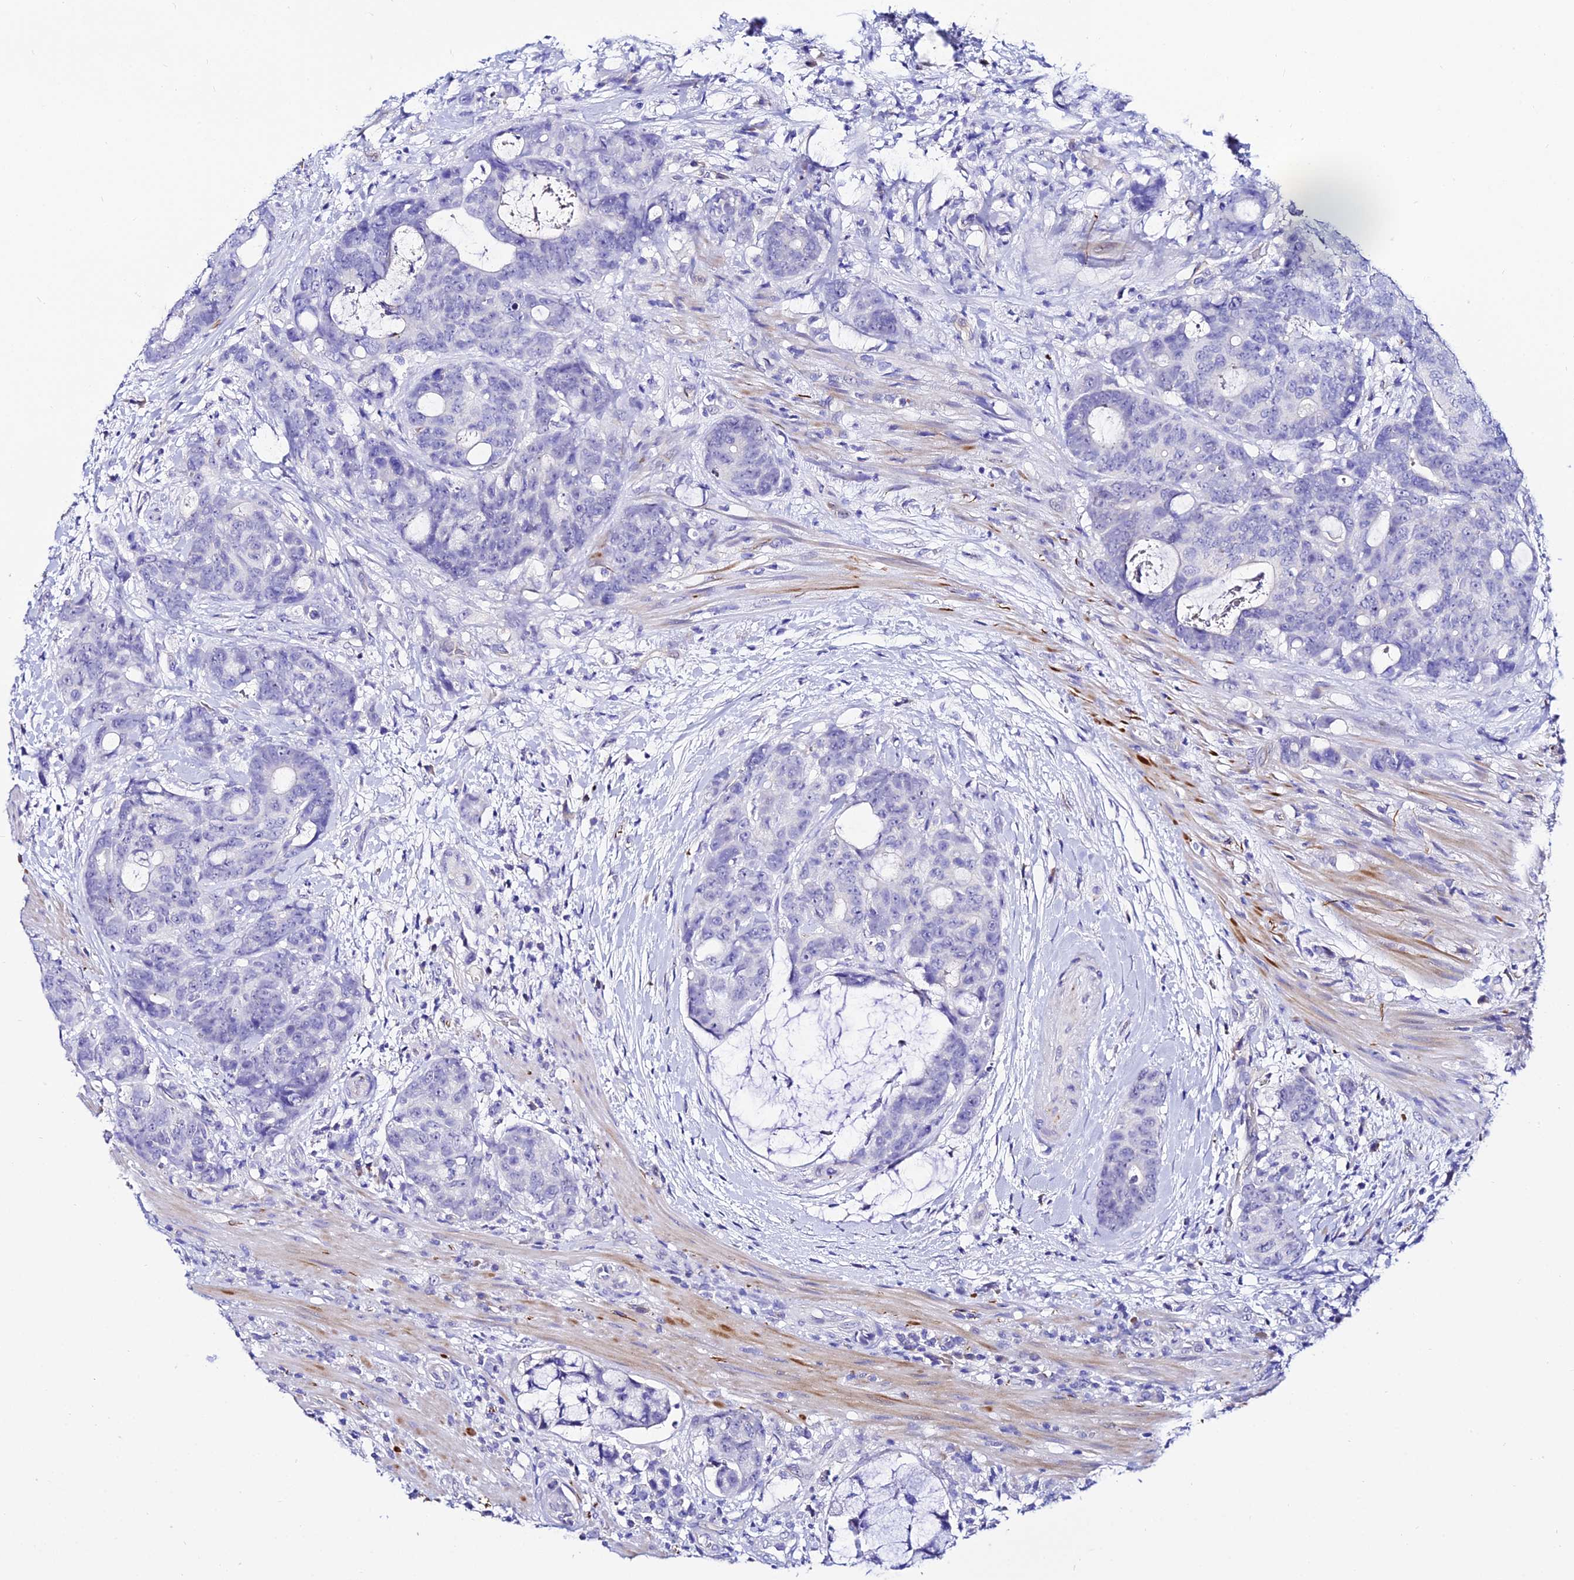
{"staining": {"intensity": "negative", "quantity": "none", "location": "none"}, "tissue": "colorectal cancer", "cell_type": "Tumor cells", "image_type": "cancer", "snomed": [{"axis": "morphology", "description": "Adenocarcinoma, NOS"}, {"axis": "topography", "description": "Colon"}], "caption": "Immunohistochemistry (IHC) photomicrograph of colorectal adenocarcinoma stained for a protein (brown), which reveals no positivity in tumor cells.", "gene": "DEFB106A", "patient": {"sex": "female", "age": 82}}